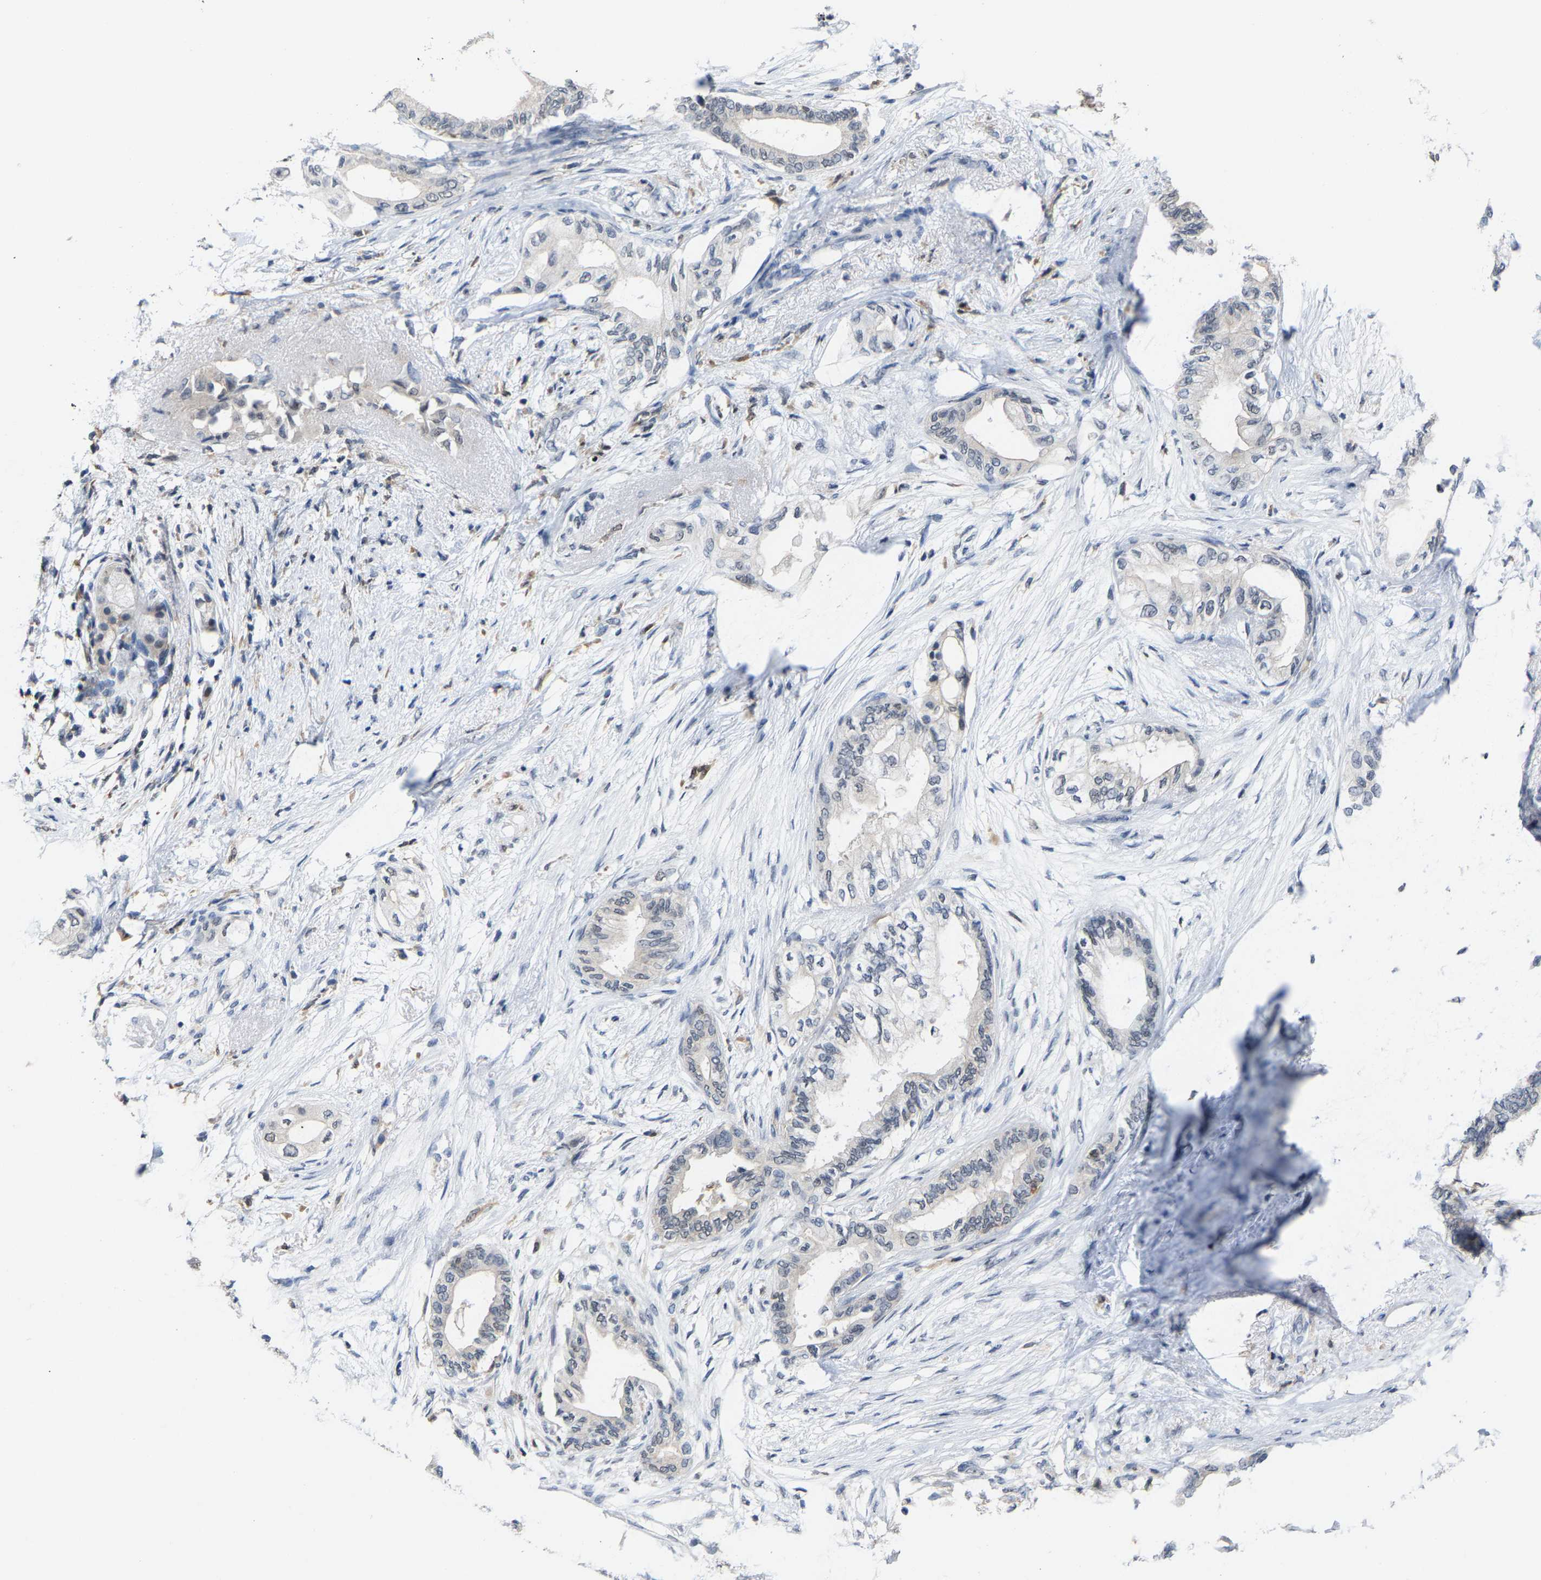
{"staining": {"intensity": "negative", "quantity": "none", "location": "none"}, "tissue": "pancreatic cancer", "cell_type": "Tumor cells", "image_type": "cancer", "snomed": [{"axis": "morphology", "description": "Normal tissue, NOS"}, {"axis": "morphology", "description": "Adenocarcinoma, NOS"}, {"axis": "topography", "description": "Pancreas"}, {"axis": "topography", "description": "Duodenum"}], "caption": "Immunohistochemistry of pancreatic cancer reveals no expression in tumor cells.", "gene": "FGD3", "patient": {"sex": "female", "age": 60}}